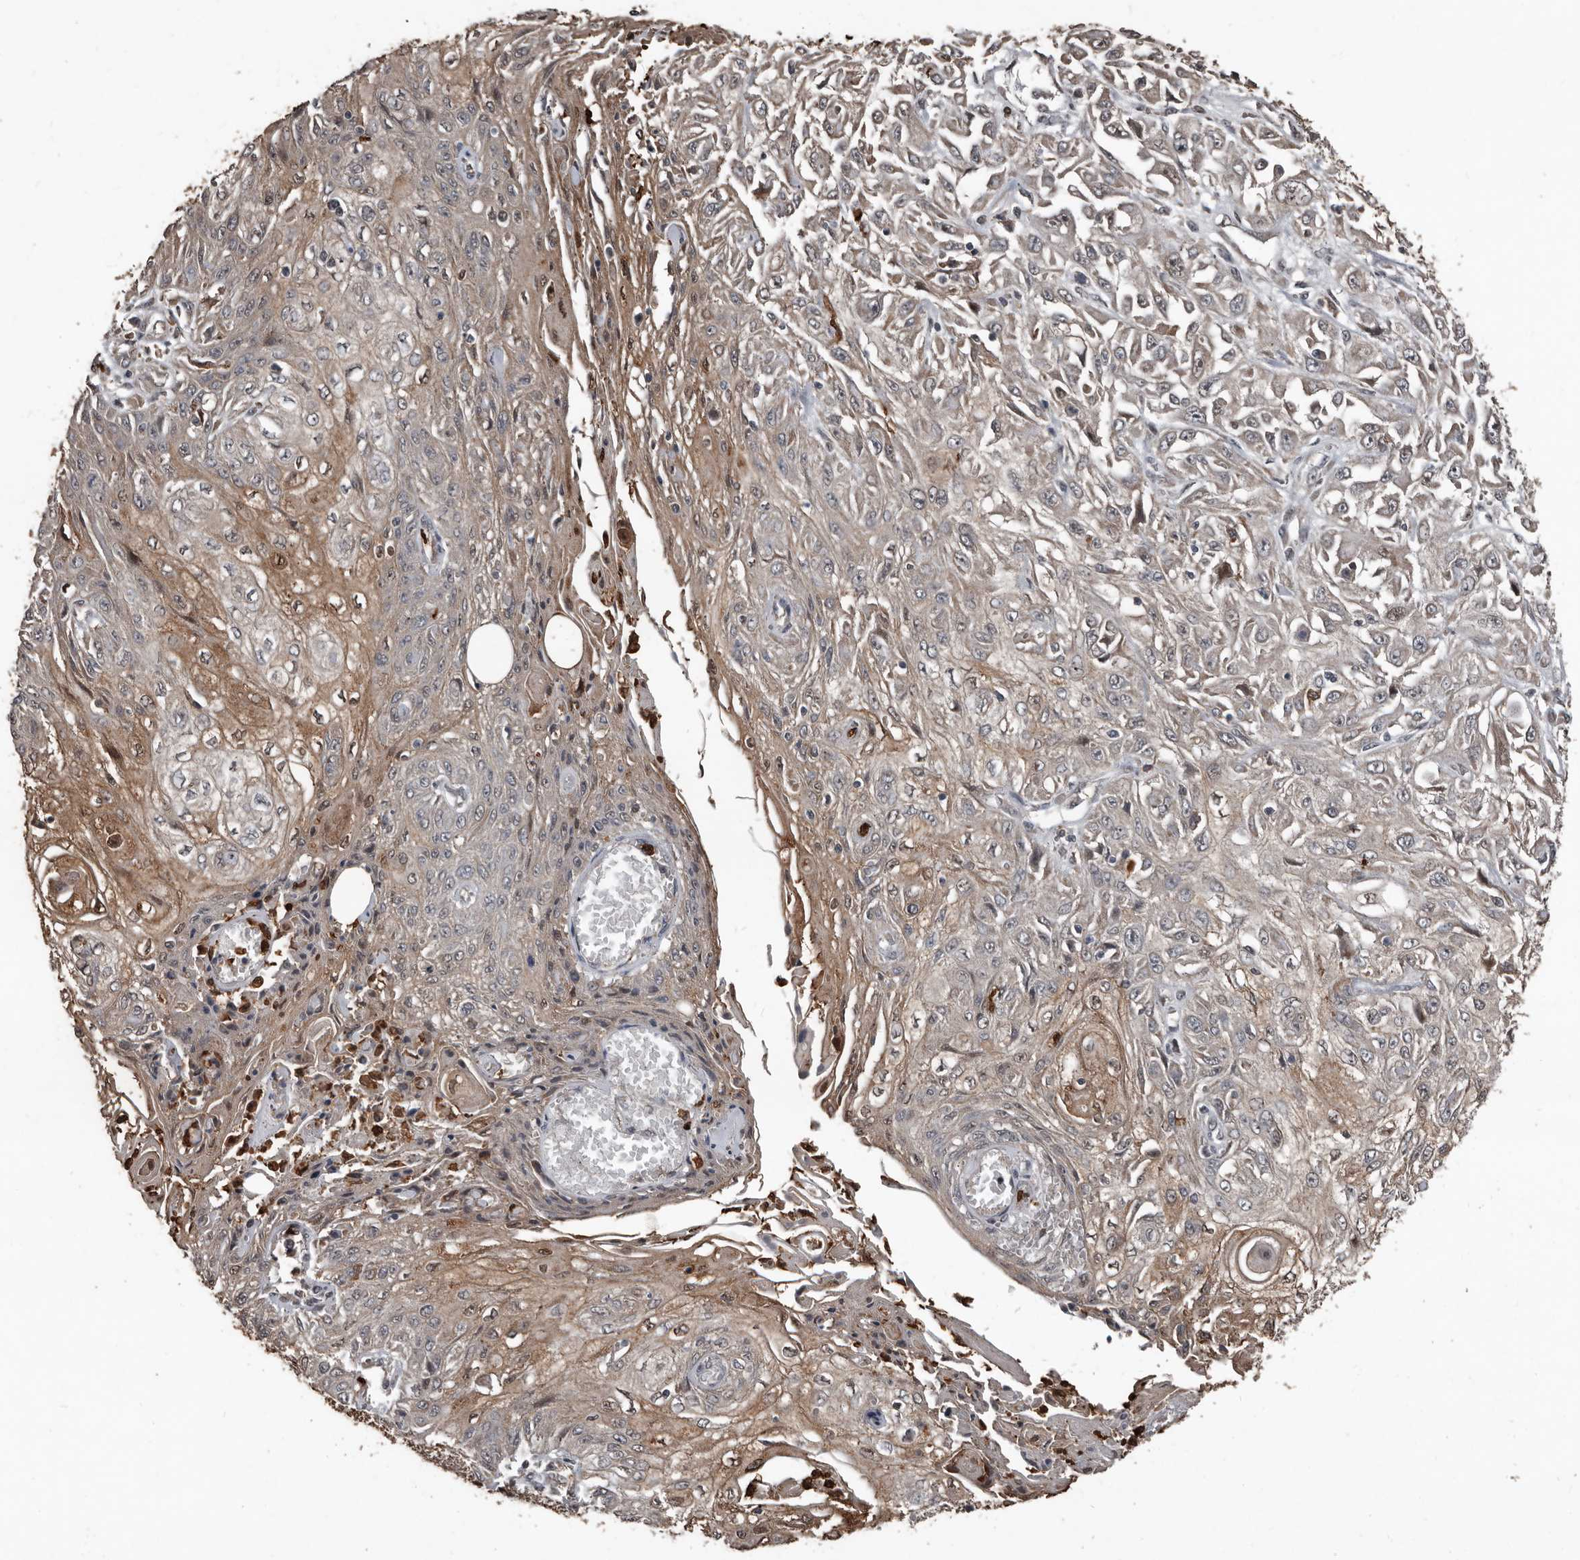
{"staining": {"intensity": "moderate", "quantity": "<25%", "location": "cytoplasmic/membranous,nuclear"}, "tissue": "skin cancer", "cell_type": "Tumor cells", "image_type": "cancer", "snomed": [{"axis": "morphology", "description": "Squamous cell carcinoma, NOS"}, {"axis": "morphology", "description": "Squamous cell carcinoma, metastatic, NOS"}, {"axis": "topography", "description": "Skin"}, {"axis": "topography", "description": "Lymph node"}], "caption": "Skin cancer stained with a brown dye displays moderate cytoplasmic/membranous and nuclear positive positivity in about <25% of tumor cells.", "gene": "FSBP", "patient": {"sex": "male", "age": 75}}